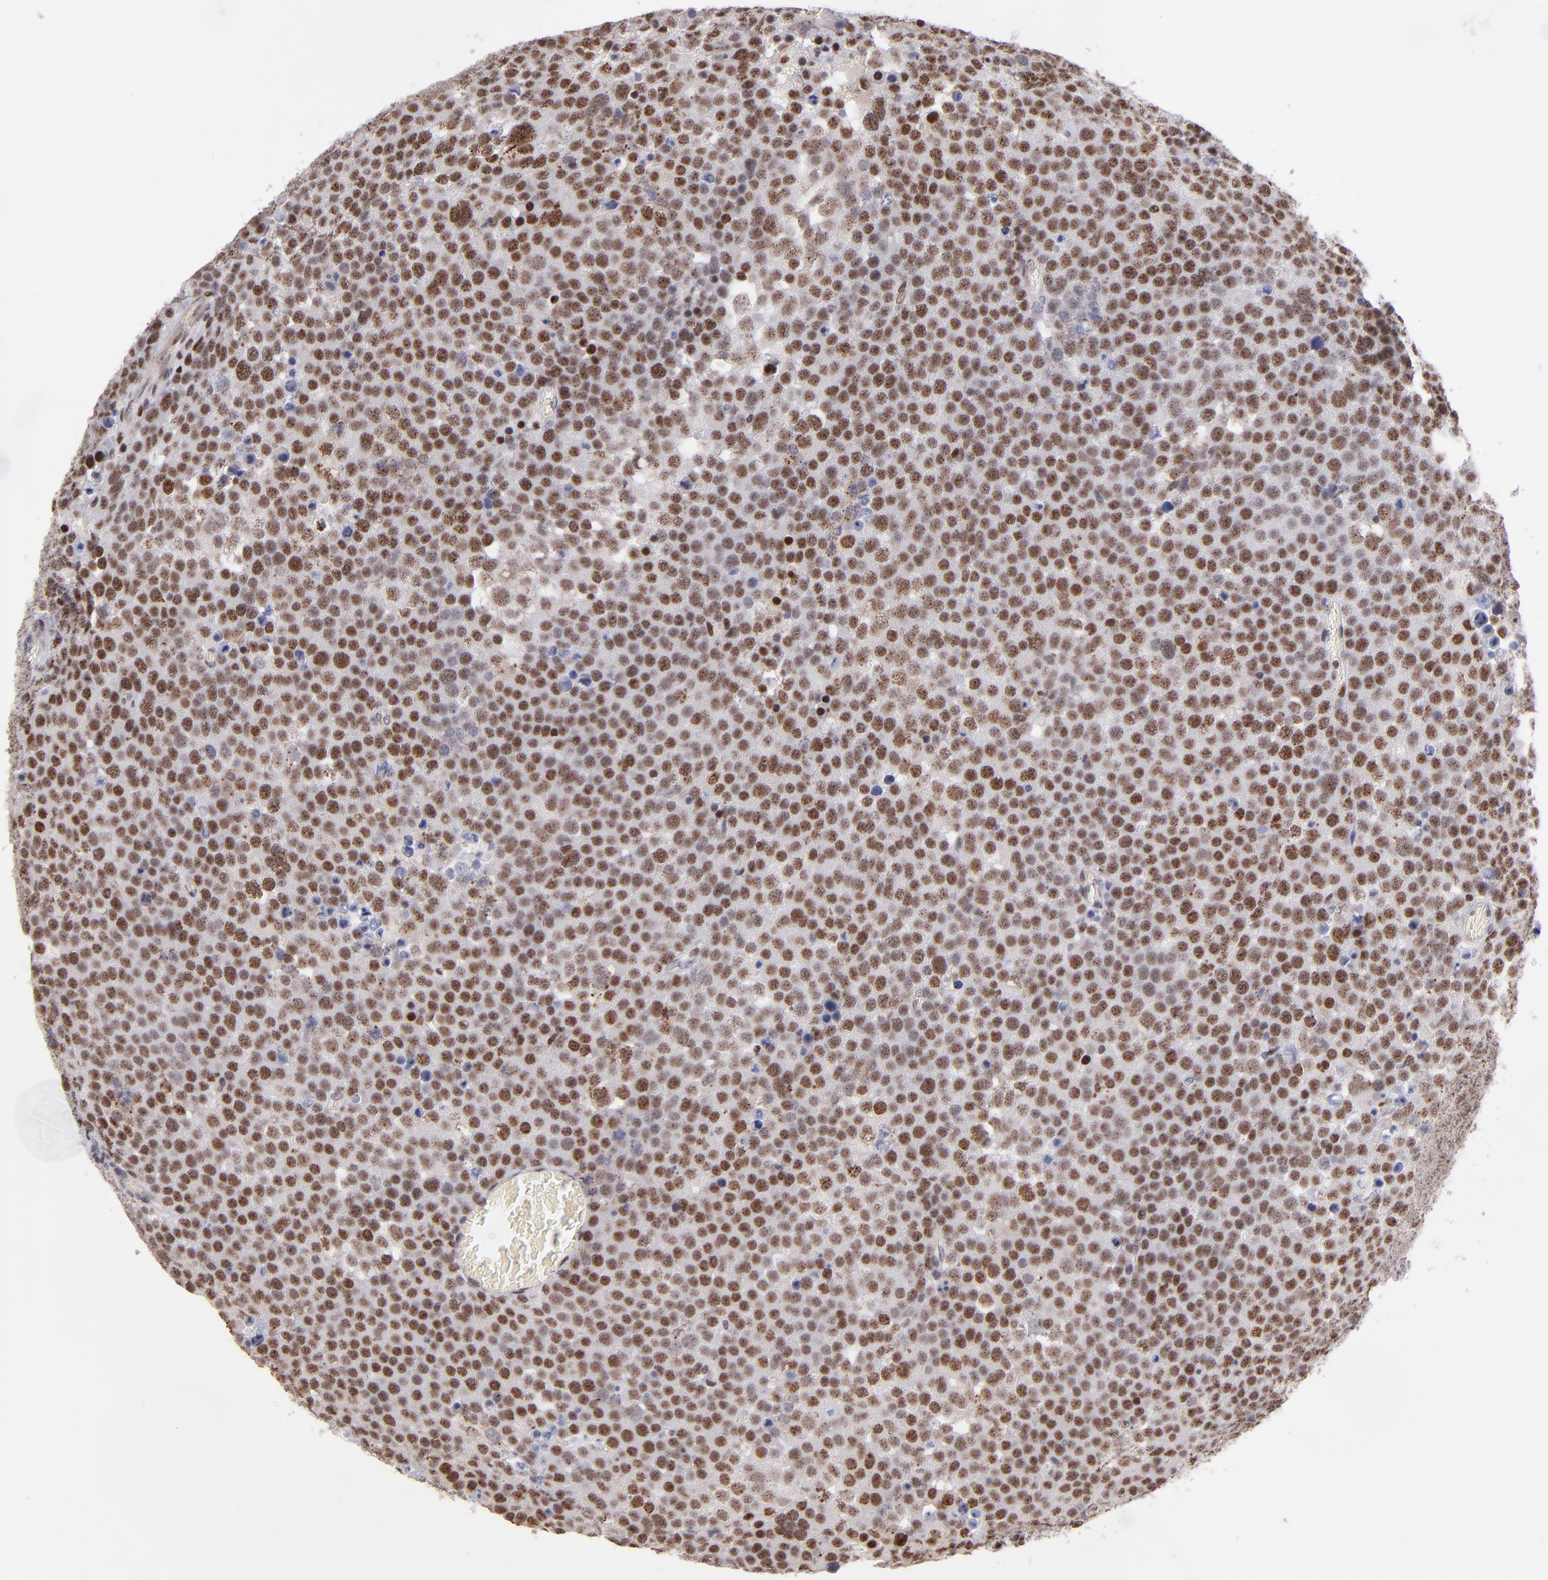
{"staining": {"intensity": "moderate", "quantity": ">75%", "location": "nuclear"}, "tissue": "testis cancer", "cell_type": "Tumor cells", "image_type": "cancer", "snomed": [{"axis": "morphology", "description": "Seminoma, NOS"}, {"axis": "topography", "description": "Testis"}], "caption": "DAB (3,3'-diaminobenzidine) immunohistochemical staining of testis cancer (seminoma) reveals moderate nuclear protein staining in about >75% of tumor cells. The protein is stained brown, and the nuclei are stained in blue (DAB (3,3'-diaminobenzidine) IHC with brightfield microscopy, high magnification).", "gene": "POLA1", "patient": {"sex": "male", "age": 71}}